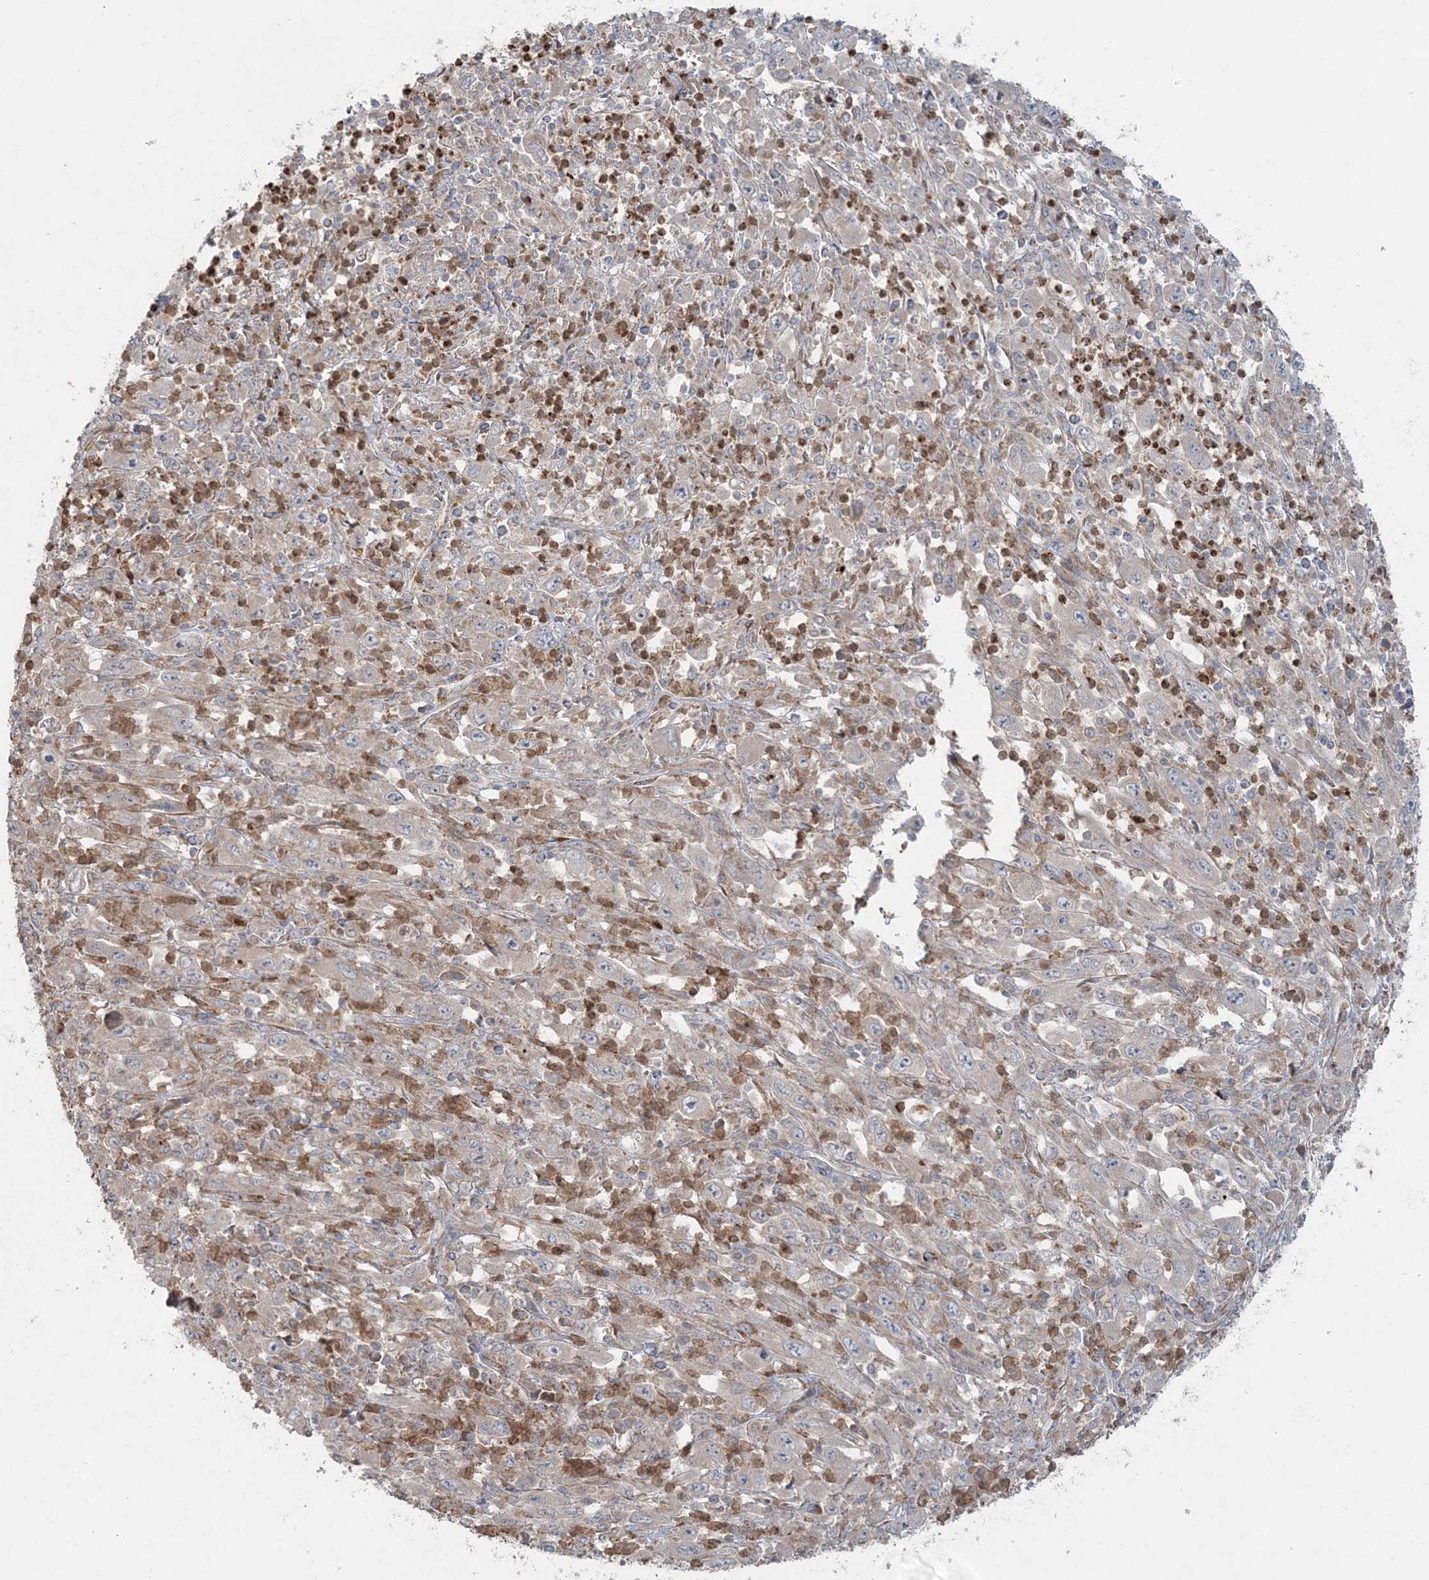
{"staining": {"intensity": "weak", "quantity": ">75%", "location": "cytoplasmic/membranous"}, "tissue": "melanoma", "cell_type": "Tumor cells", "image_type": "cancer", "snomed": [{"axis": "morphology", "description": "Malignant melanoma, Metastatic site"}, {"axis": "topography", "description": "Skin"}], "caption": "About >75% of tumor cells in melanoma demonstrate weak cytoplasmic/membranous protein expression as visualized by brown immunohistochemical staining.", "gene": "LRPPRC", "patient": {"sex": "female", "age": 56}}